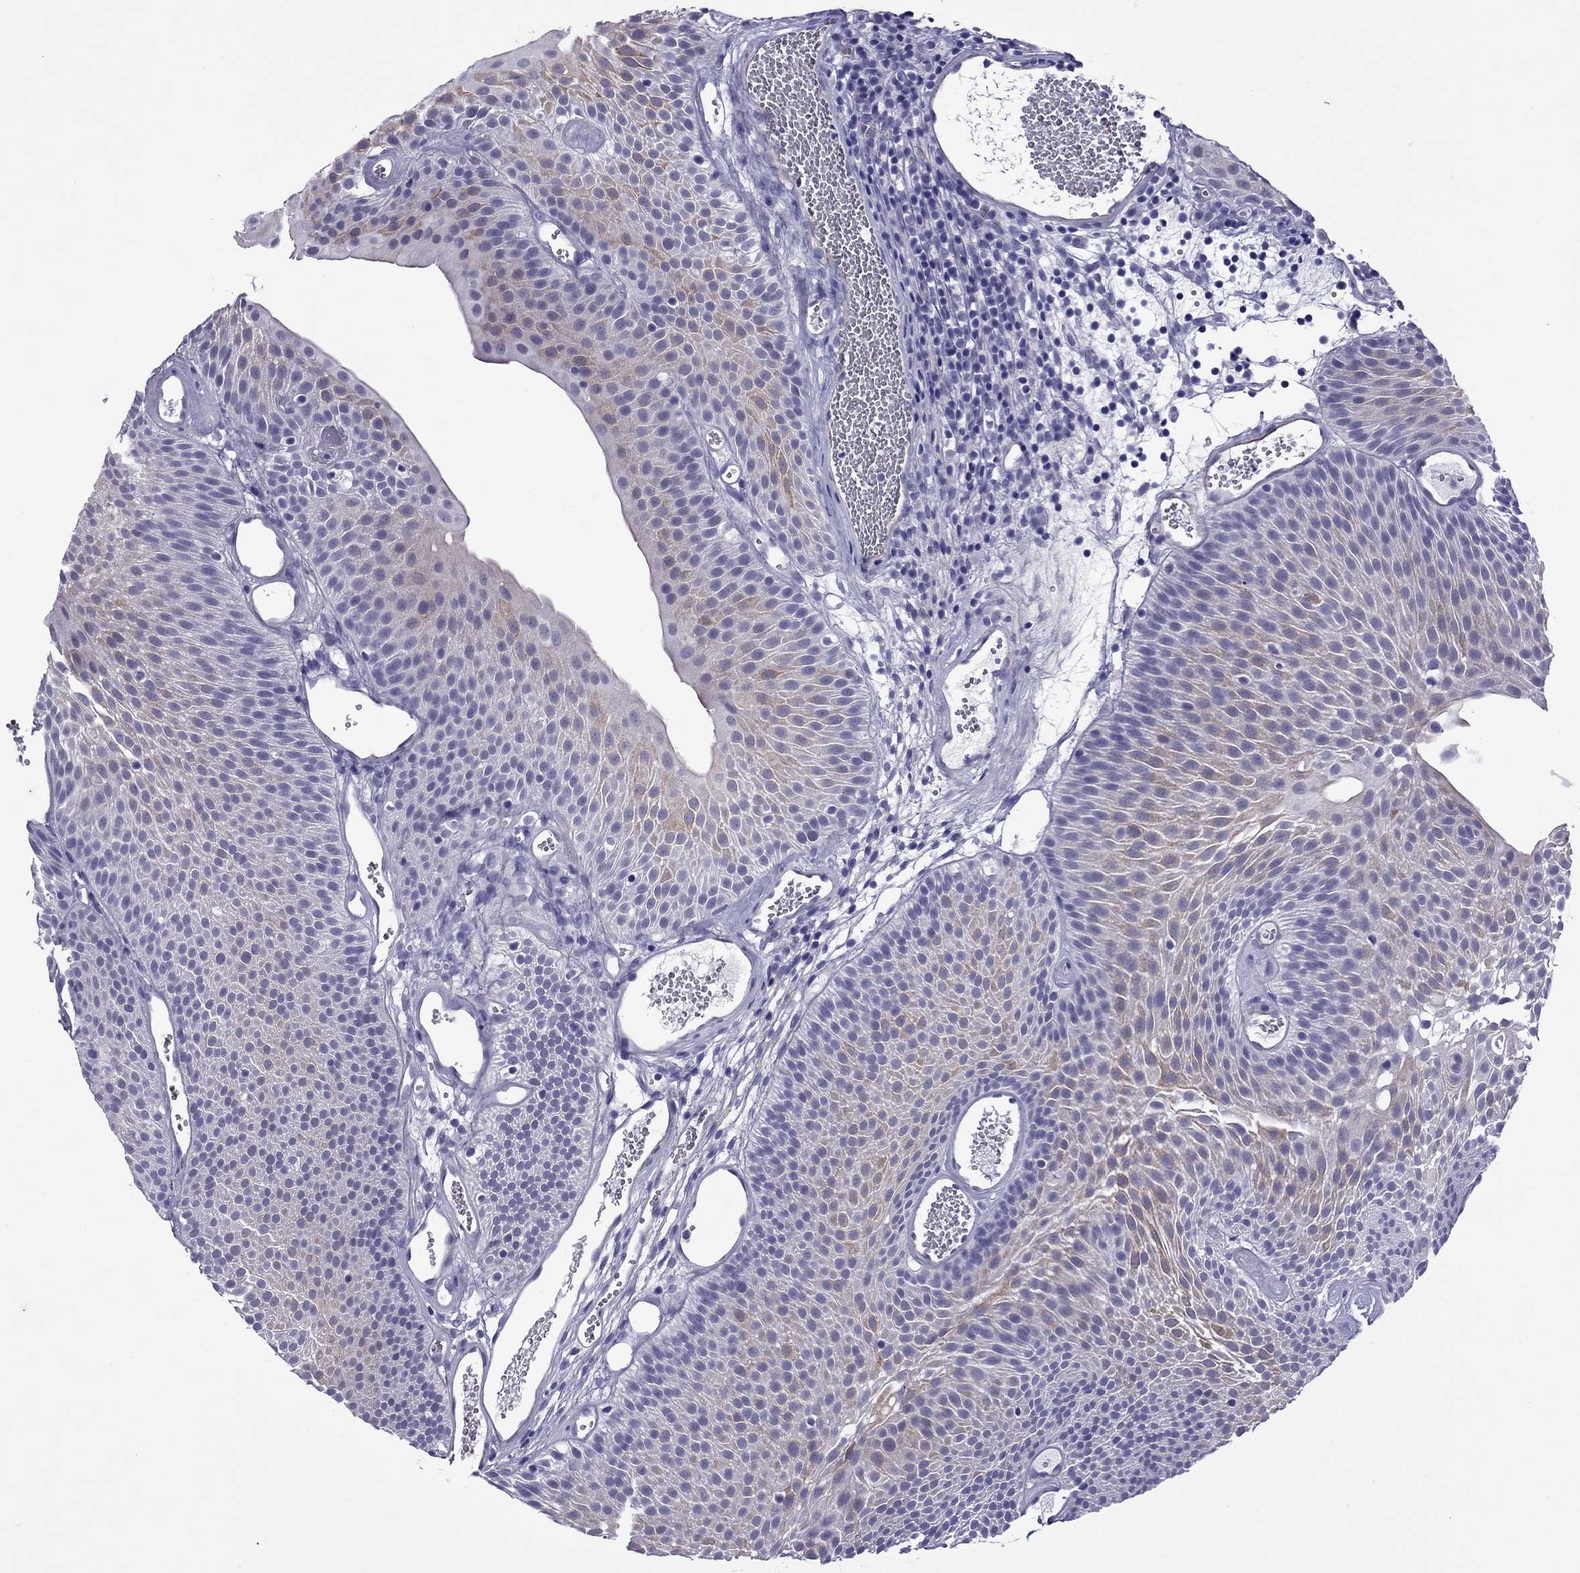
{"staining": {"intensity": "moderate", "quantity": "<25%", "location": "cytoplasmic/membranous"}, "tissue": "urothelial cancer", "cell_type": "Tumor cells", "image_type": "cancer", "snomed": [{"axis": "morphology", "description": "Urothelial carcinoma, Low grade"}, {"axis": "topography", "description": "Urinary bladder"}], "caption": "Human urothelial cancer stained for a protein (brown) exhibits moderate cytoplasmic/membranous positive staining in about <25% of tumor cells.", "gene": "CHRNA5", "patient": {"sex": "male", "age": 52}}